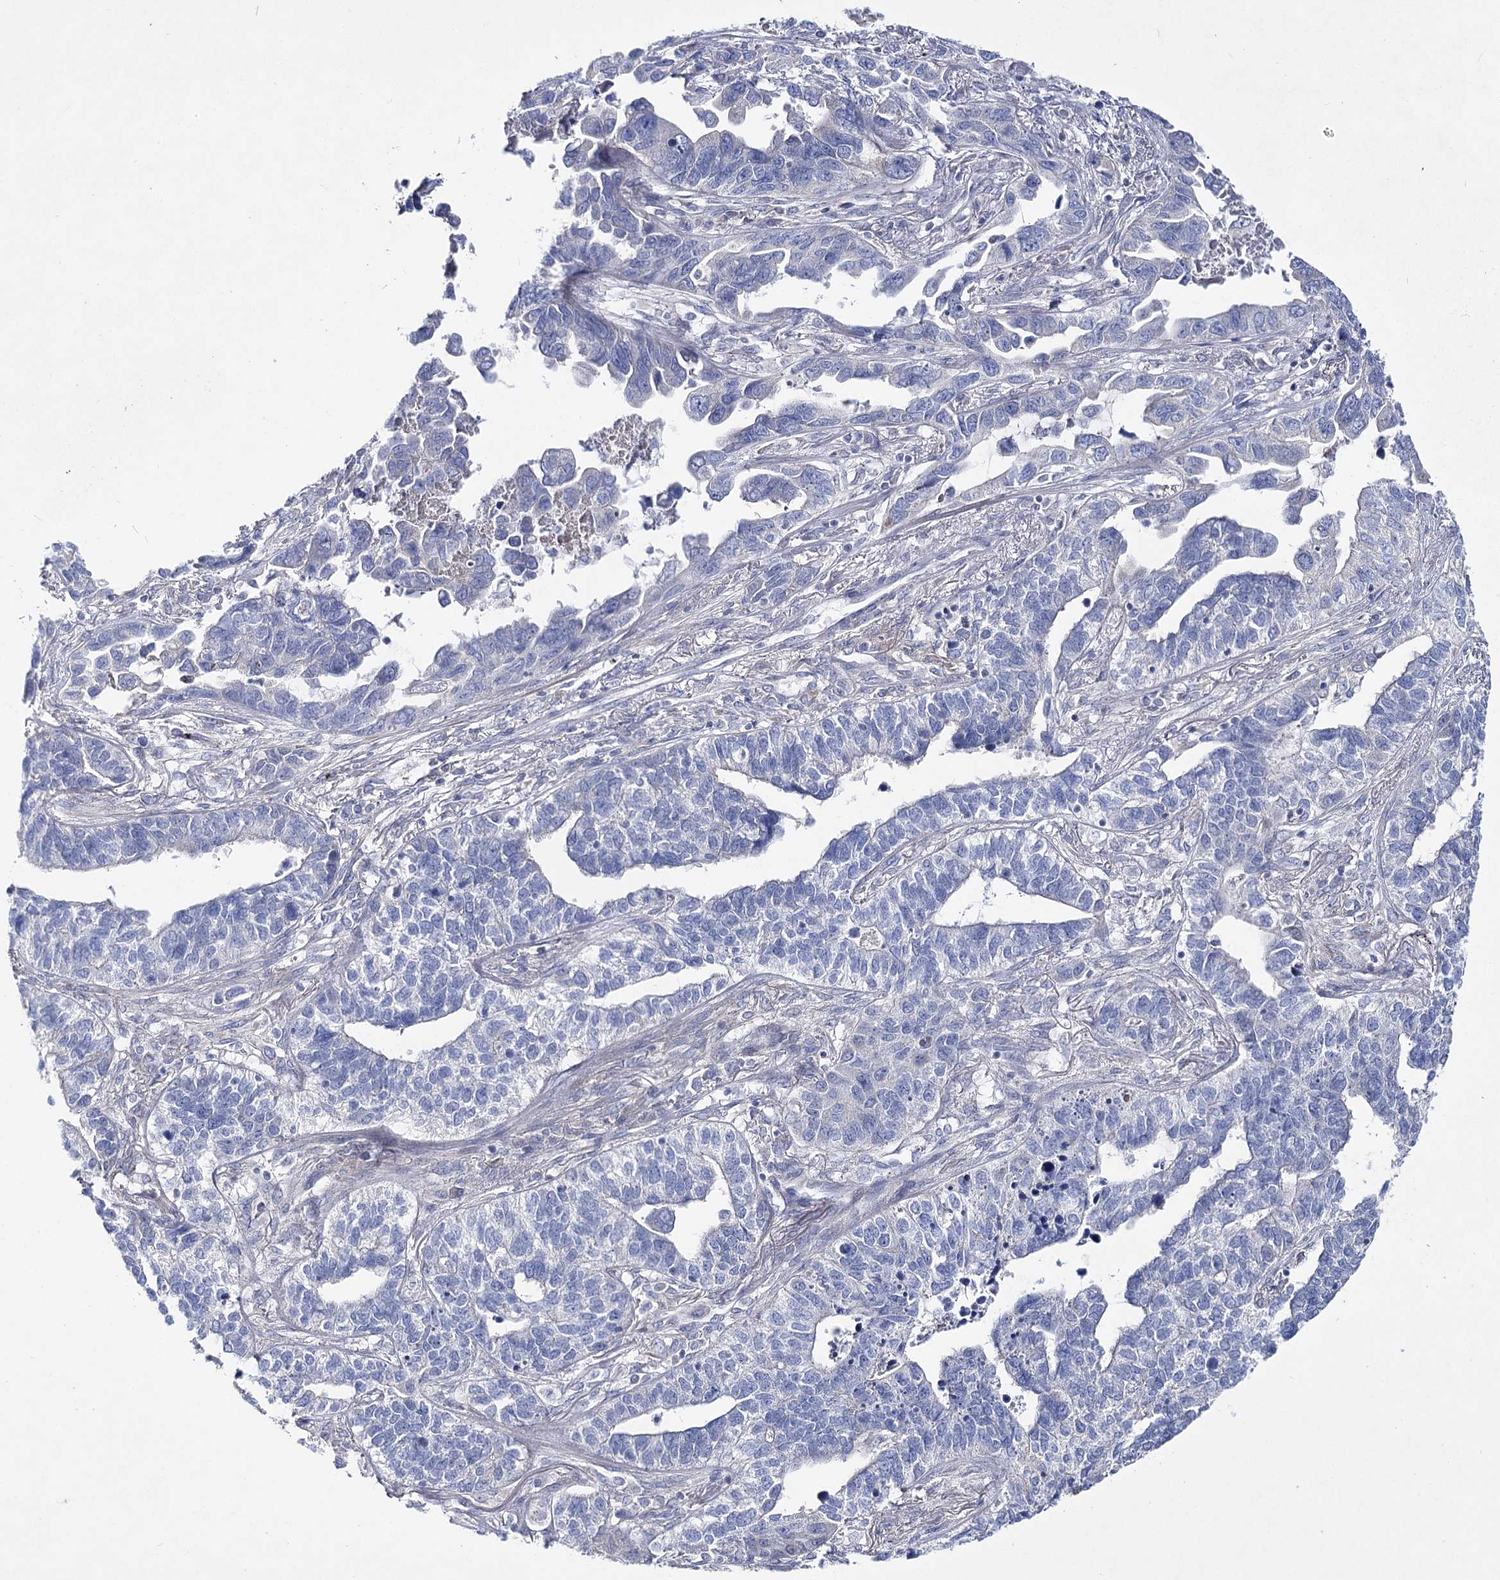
{"staining": {"intensity": "negative", "quantity": "none", "location": "none"}, "tissue": "lung cancer", "cell_type": "Tumor cells", "image_type": "cancer", "snomed": [{"axis": "morphology", "description": "Adenocarcinoma, NOS"}, {"axis": "topography", "description": "Lung"}], "caption": "The micrograph exhibits no staining of tumor cells in lung cancer (adenocarcinoma).", "gene": "LRRC14B", "patient": {"sex": "male", "age": 67}}